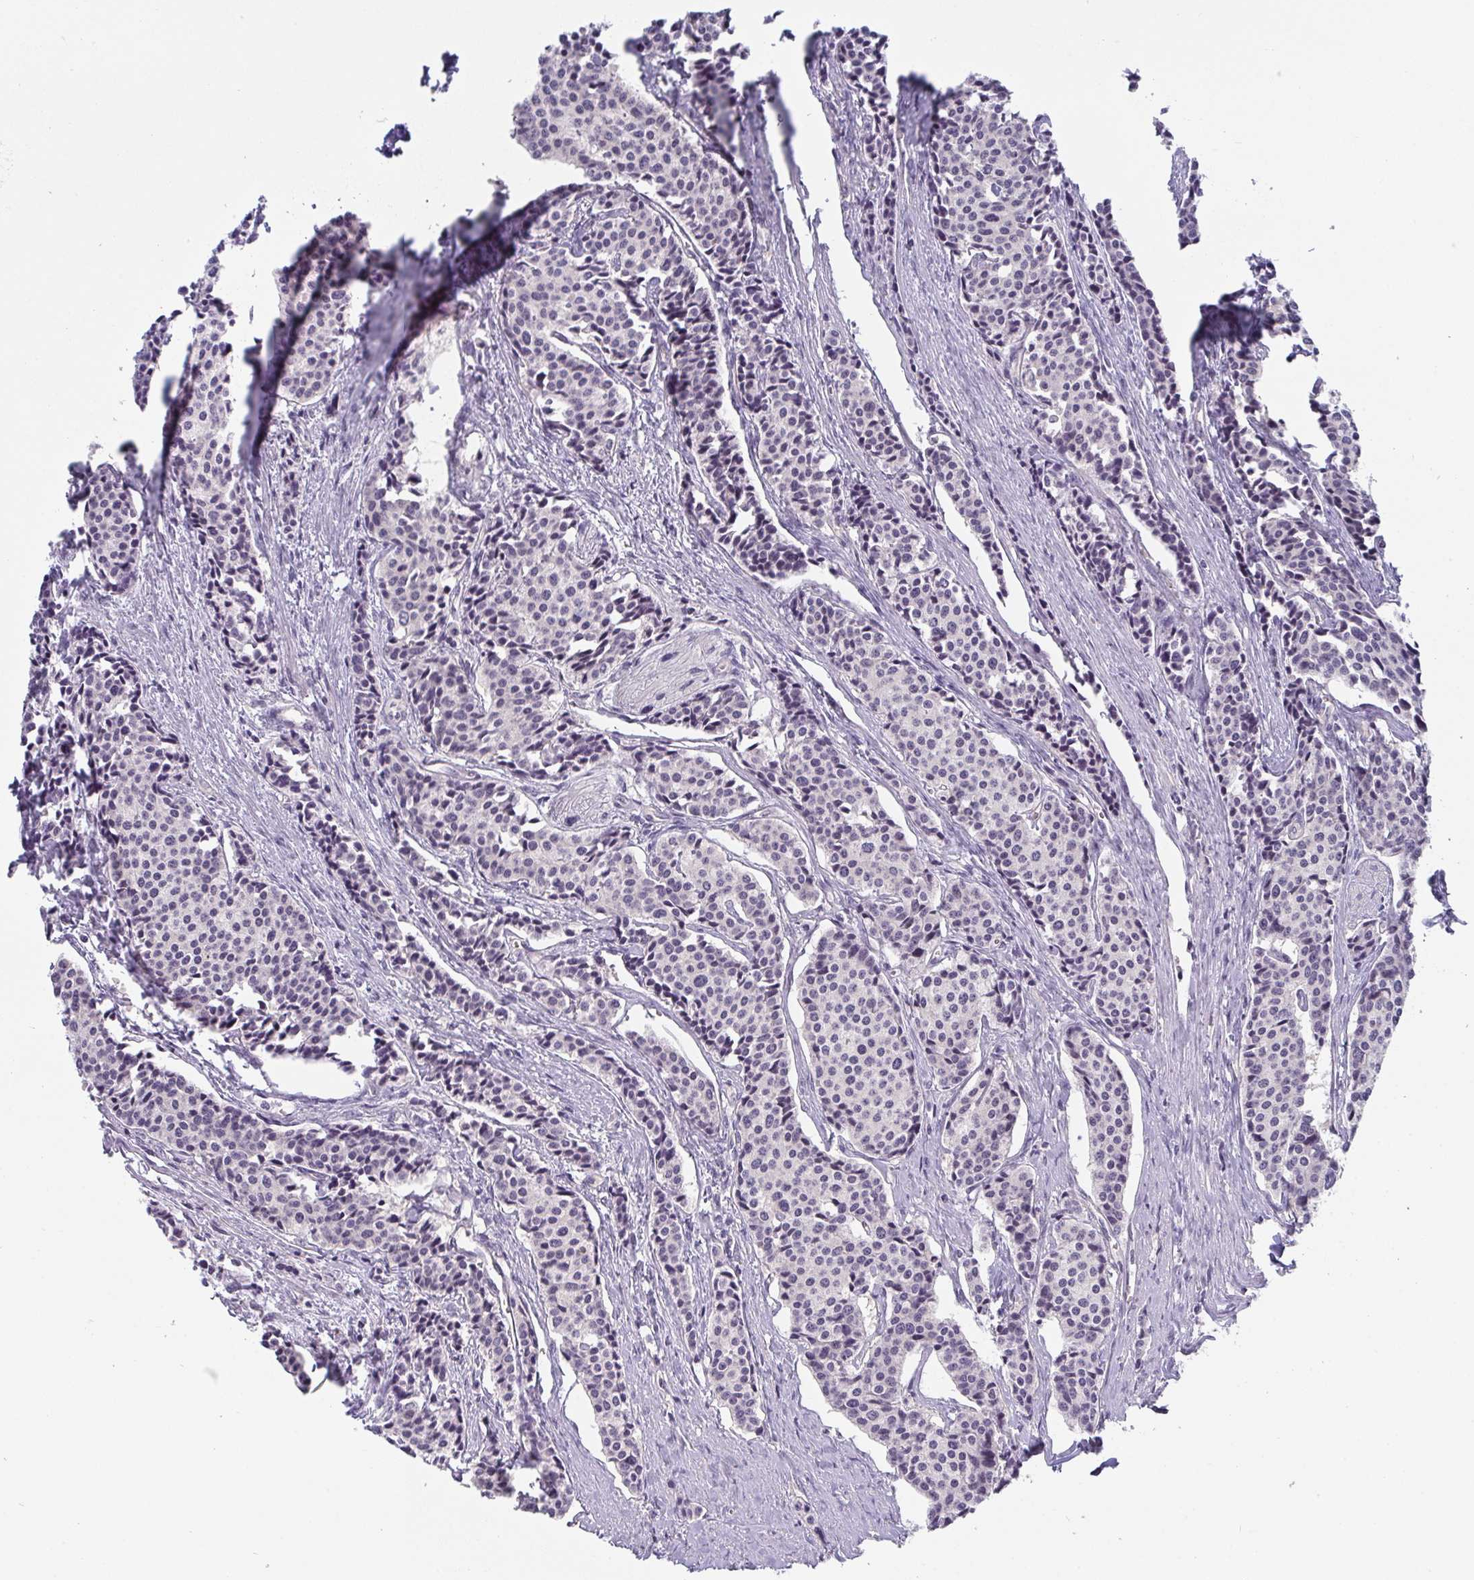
{"staining": {"intensity": "negative", "quantity": "none", "location": "none"}, "tissue": "carcinoid", "cell_type": "Tumor cells", "image_type": "cancer", "snomed": [{"axis": "morphology", "description": "Carcinoid, malignant, NOS"}, {"axis": "topography", "description": "Small intestine"}], "caption": "Immunohistochemistry (IHC) micrograph of neoplastic tissue: carcinoid stained with DAB (3,3'-diaminobenzidine) demonstrates no significant protein positivity in tumor cells. (DAB immunohistochemistry (IHC), high magnification).", "gene": "GSDMB", "patient": {"sex": "male", "age": 73}}